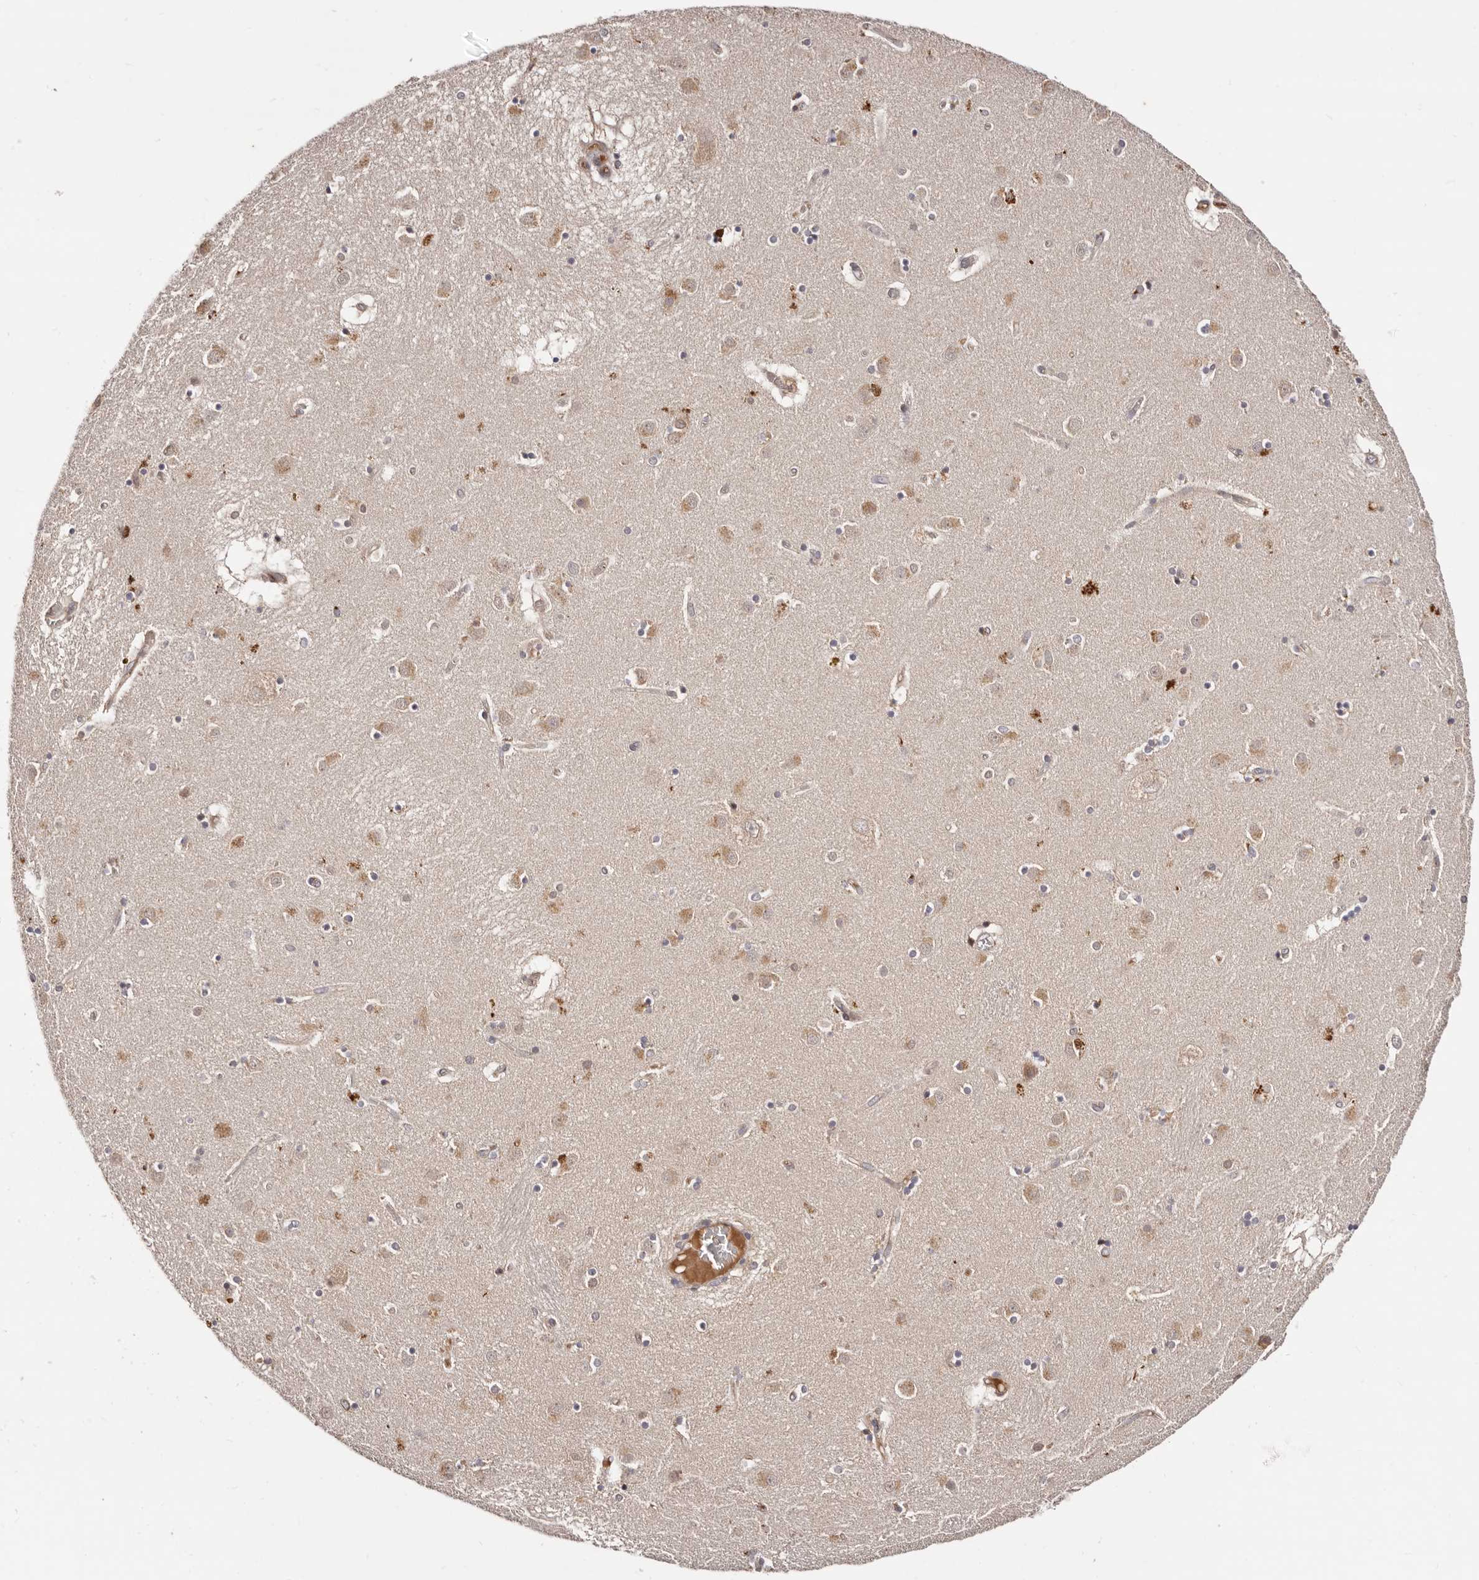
{"staining": {"intensity": "weak", "quantity": "25%-75%", "location": "cytoplasmic/membranous"}, "tissue": "caudate", "cell_type": "Glial cells", "image_type": "normal", "snomed": [{"axis": "morphology", "description": "Normal tissue, NOS"}, {"axis": "topography", "description": "Lateral ventricle wall"}], "caption": "This histopathology image shows immunohistochemistry (IHC) staining of benign caudate, with low weak cytoplasmic/membranous positivity in approximately 25%-75% of glial cells.", "gene": "DACT2", "patient": {"sex": "male", "age": 70}}